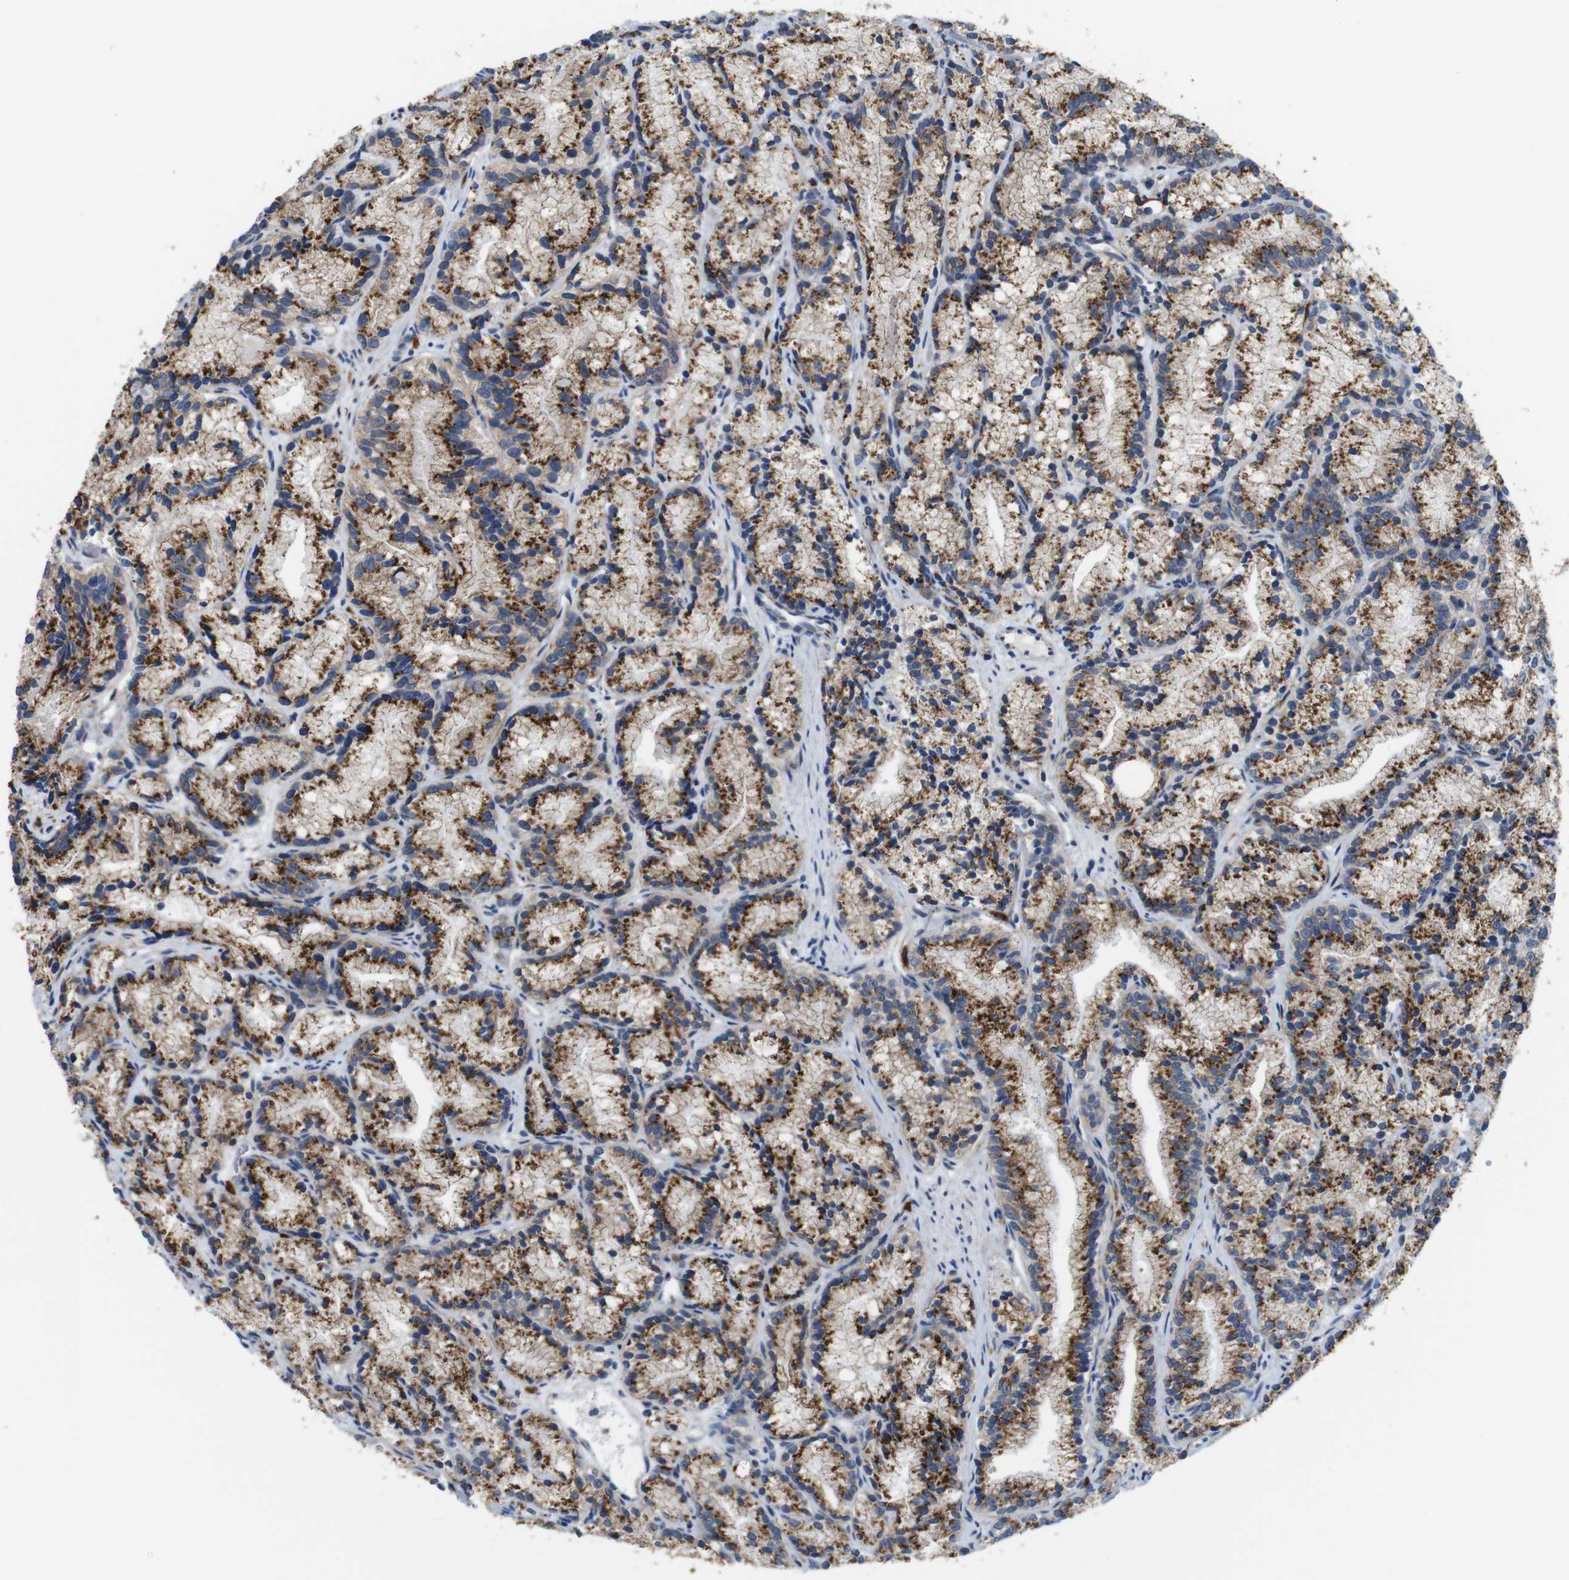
{"staining": {"intensity": "moderate", "quantity": ">75%", "location": "cytoplasmic/membranous"}, "tissue": "prostate cancer", "cell_type": "Tumor cells", "image_type": "cancer", "snomed": [{"axis": "morphology", "description": "Adenocarcinoma, Low grade"}, {"axis": "topography", "description": "Prostate"}], "caption": "Approximately >75% of tumor cells in prostate cancer (low-grade adenocarcinoma) display moderate cytoplasmic/membranous protein positivity as visualized by brown immunohistochemical staining.", "gene": "EFCAB14", "patient": {"sex": "male", "age": 89}}